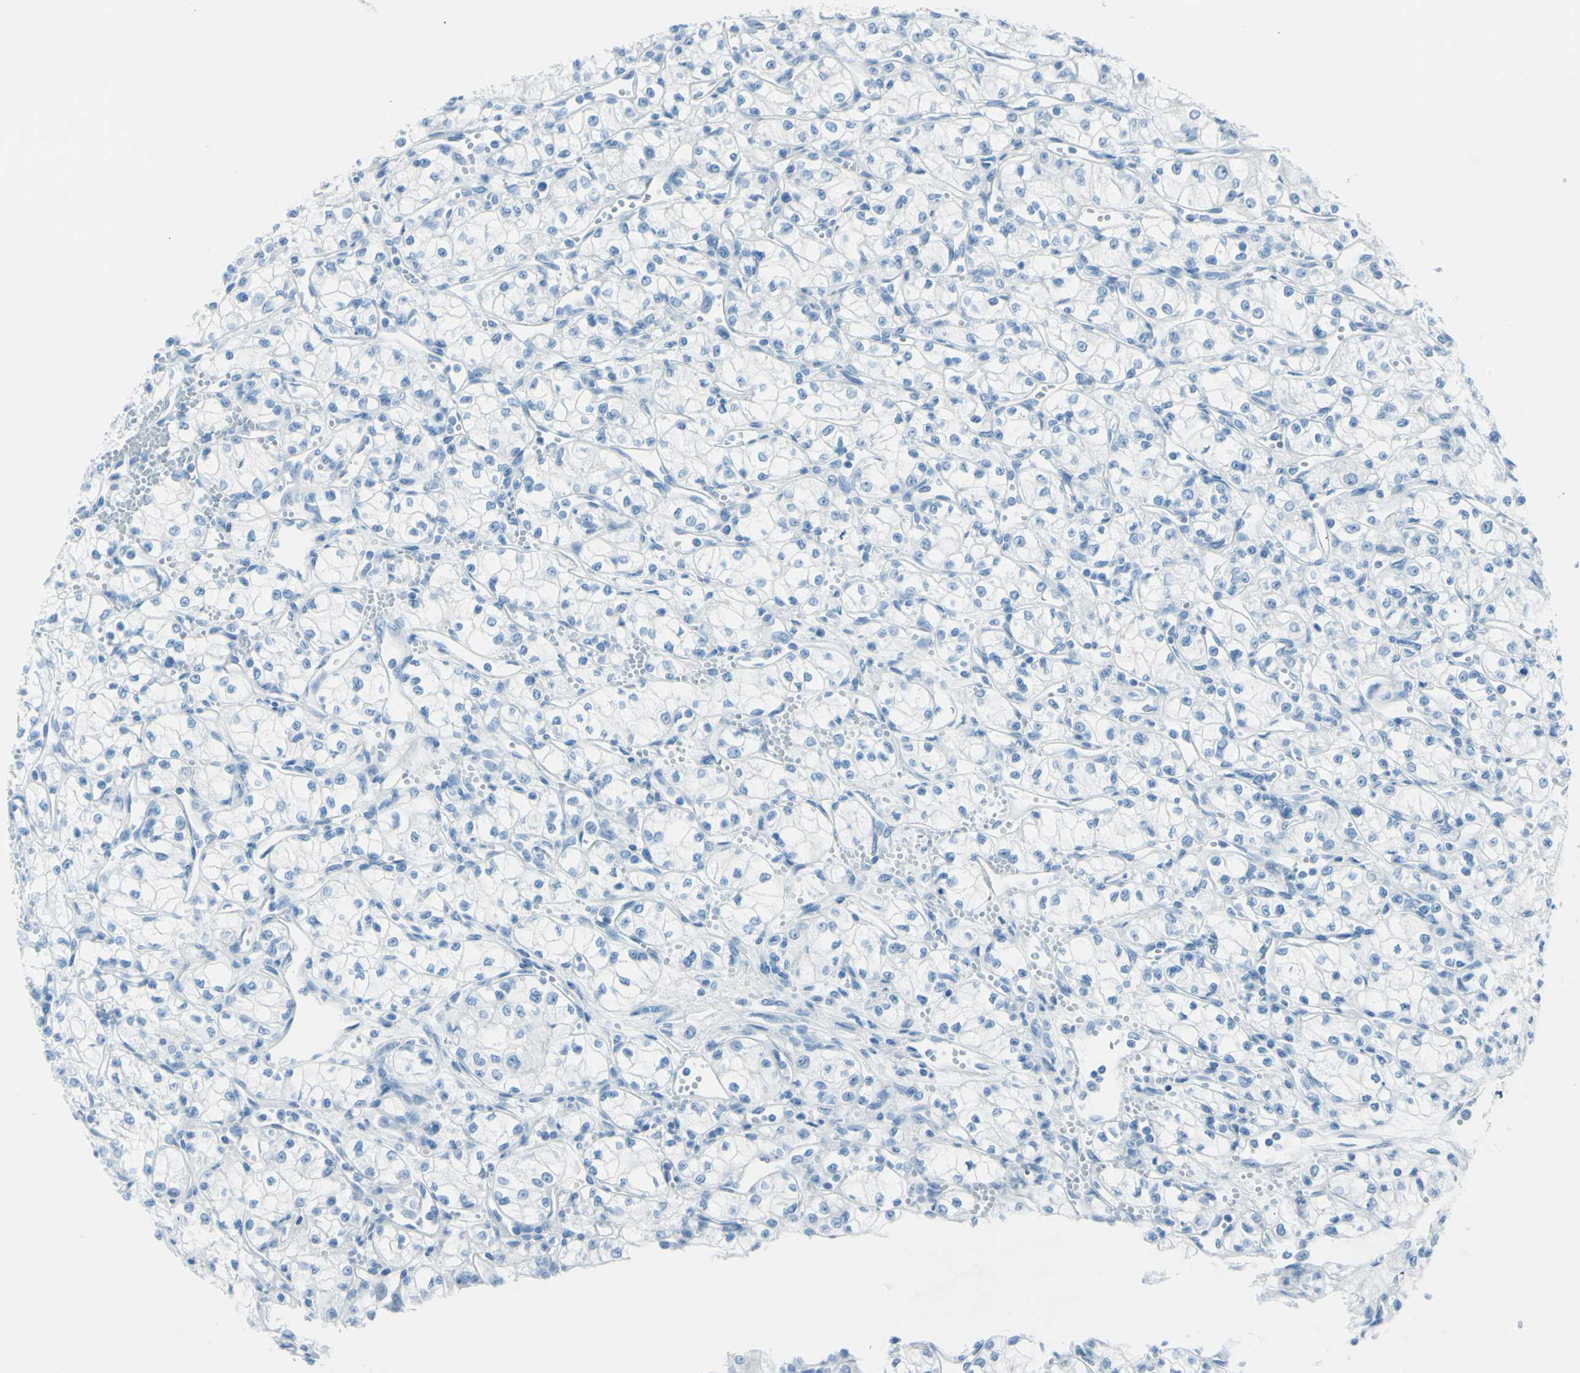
{"staining": {"intensity": "negative", "quantity": "none", "location": "none"}, "tissue": "renal cancer", "cell_type": "Tumor cells", "image_type": "cancer", "snomed": [{"axis": "morphology", "description": "Normal tissue, NOS"}, {"axis": "morphology", "description": "Adenocarcinoma, NOS"}, {"axis": "topography", "description": "Kidney"}], "caption": "Histopathology image shows no protein positivity in tumor cells of renal cancer (adenocarcinoma) tissue.", "gene": "TFPI2", "patient": {"sex": "male", "age": 59}}